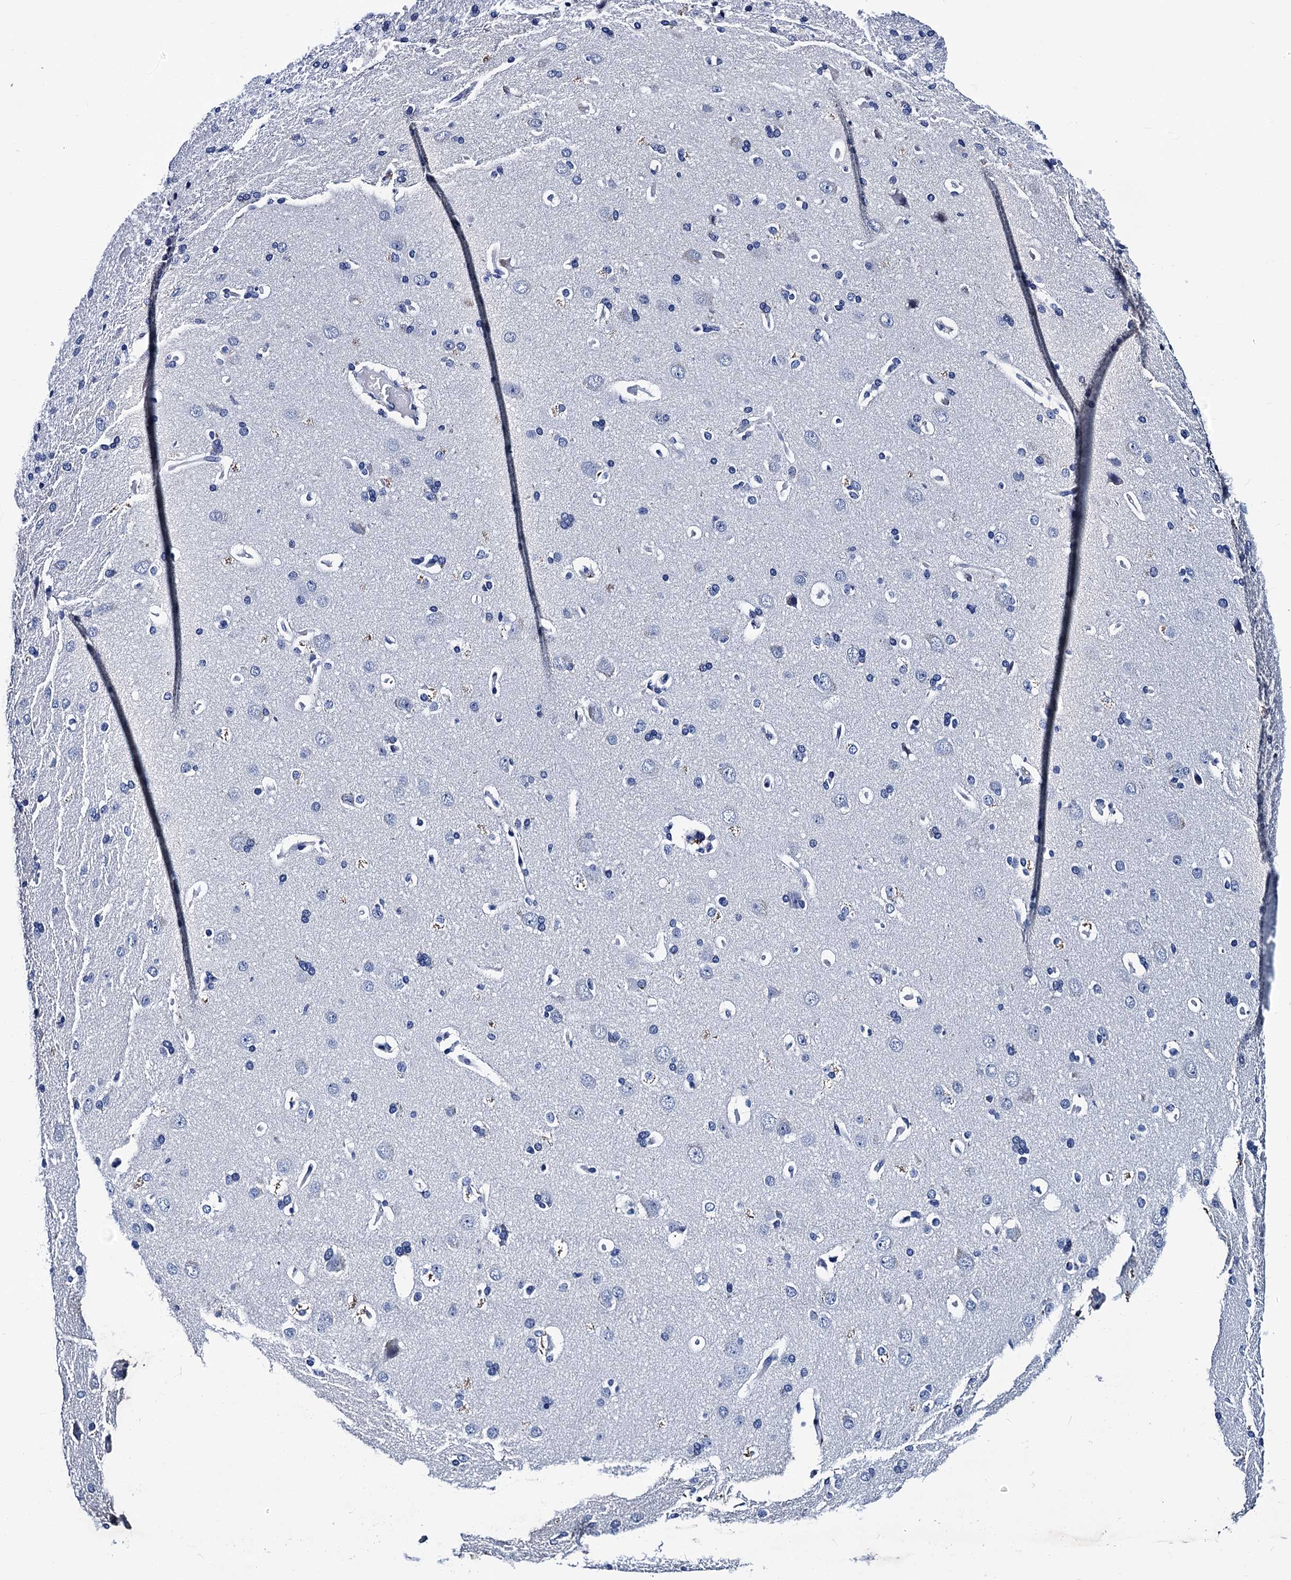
{"staining": {"intensity": "negative", "quantity": "none", "location": "none"}, "tissue": "cerebral cortex", "cell_type": "Endothelial cells", "image_type": "normal", "snomed": [{"axis": "morphology", "description": "Normal tissue, NOS"}, {"axis": "topography", "description": "Cerebral cortex"}], "caption": "Endothelial cells show no significant positivity in normal cerebral cortex.", "gene": "LRRC30", "patient": {"sex": "male", "age": 62}}